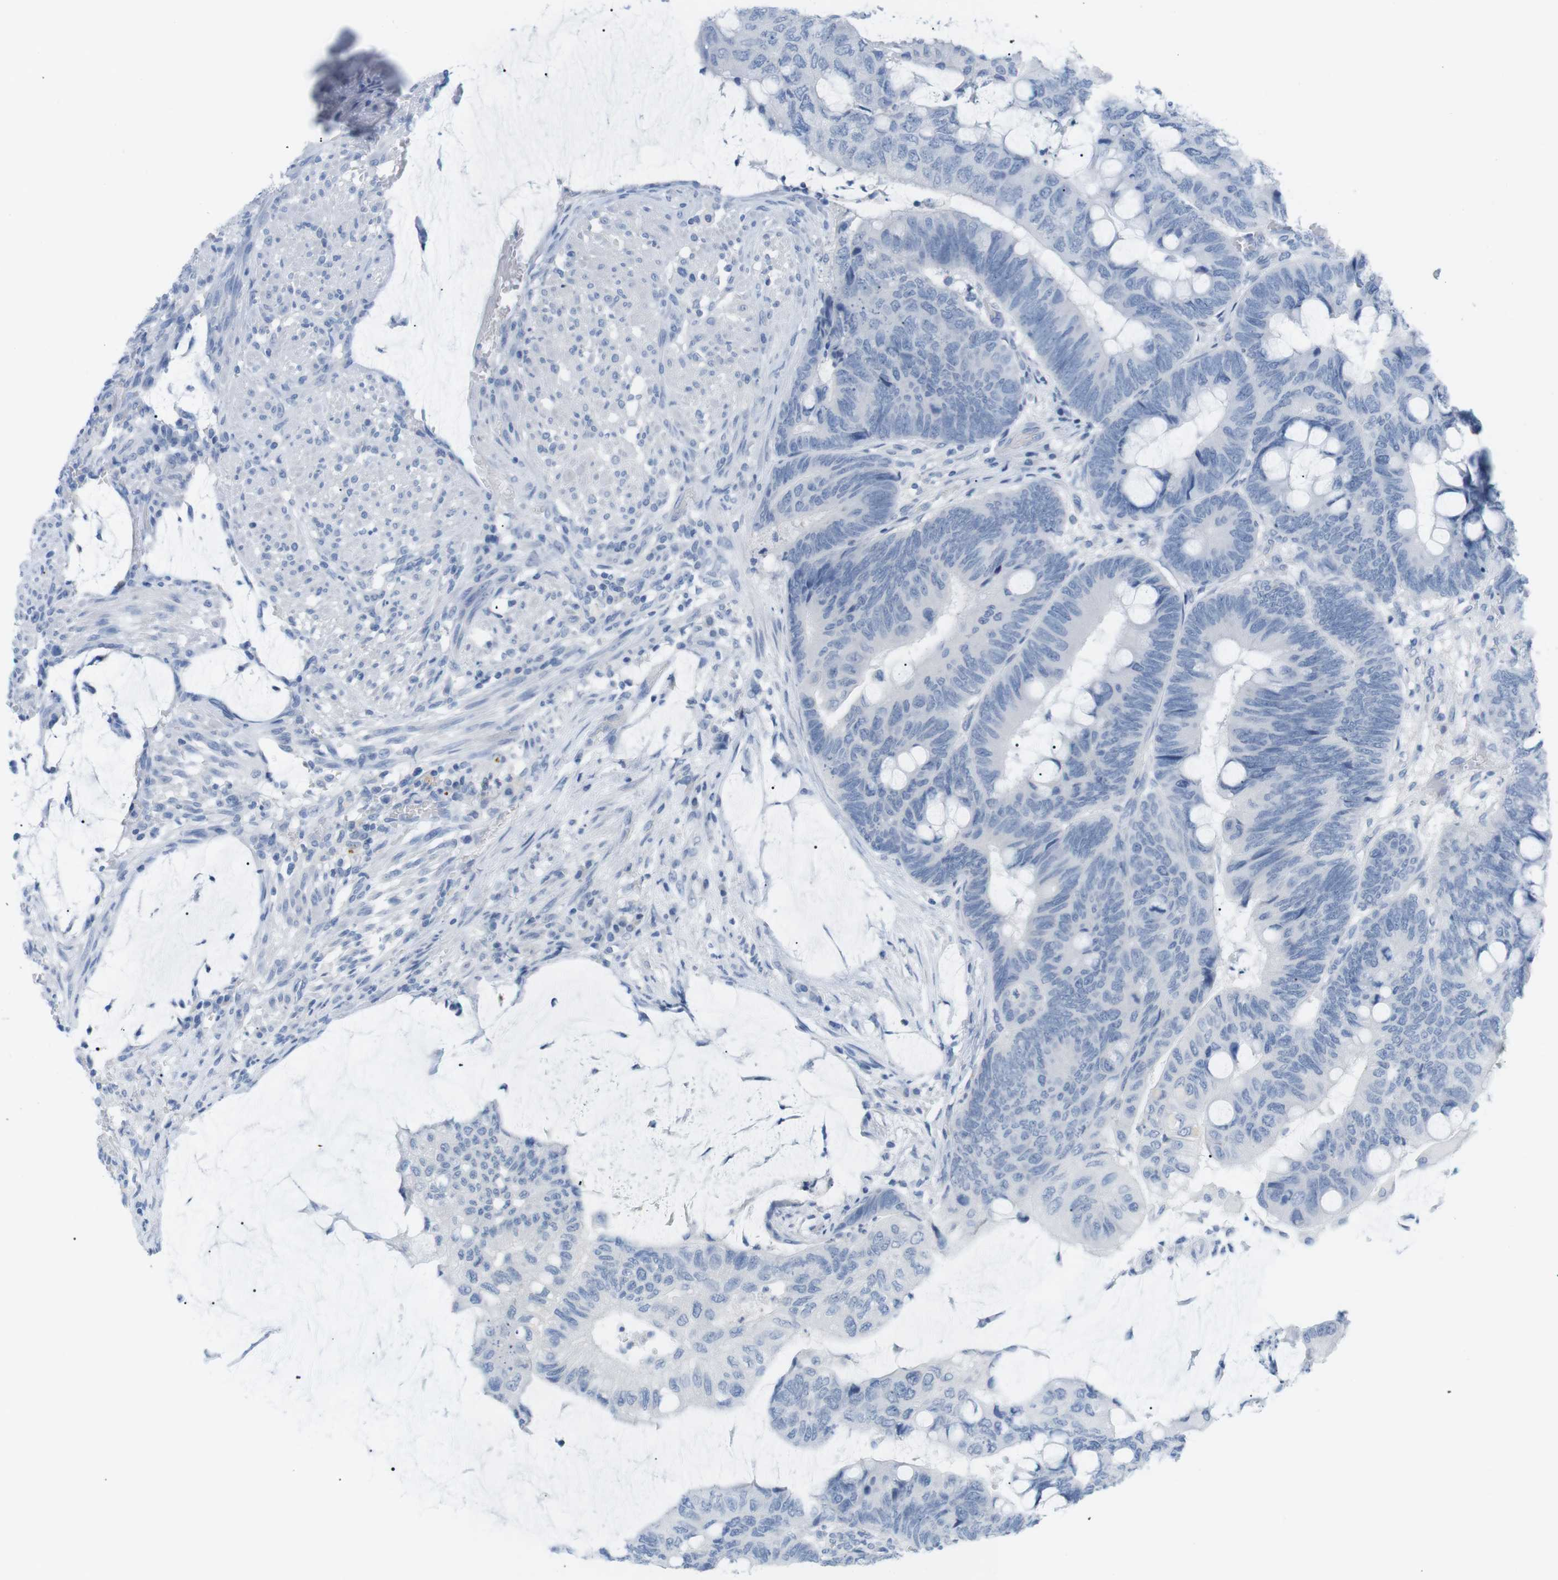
{"staining": {"intensity": "negative", "quantity": "none", "location": "none"}, "tissue": "colorectal cancer", "cell_type": "Tumor cells", "image_type": "cancer", "snomed": [{"axis": "morphology", "description": "Normal tissue, NOS"}, {"axis": "morphology", "description": "Adenocarcinoma, NOS"}, {"axis": "topography", "description": "Rectum"}], "caption": "Human colorectal adenocarcinoma stained for a protein using immunohistochemistry (IHC) demonstrates no staining in tumor cells.", "gene": "HBG2", "patient": {"sex": "male", "age": 92}}